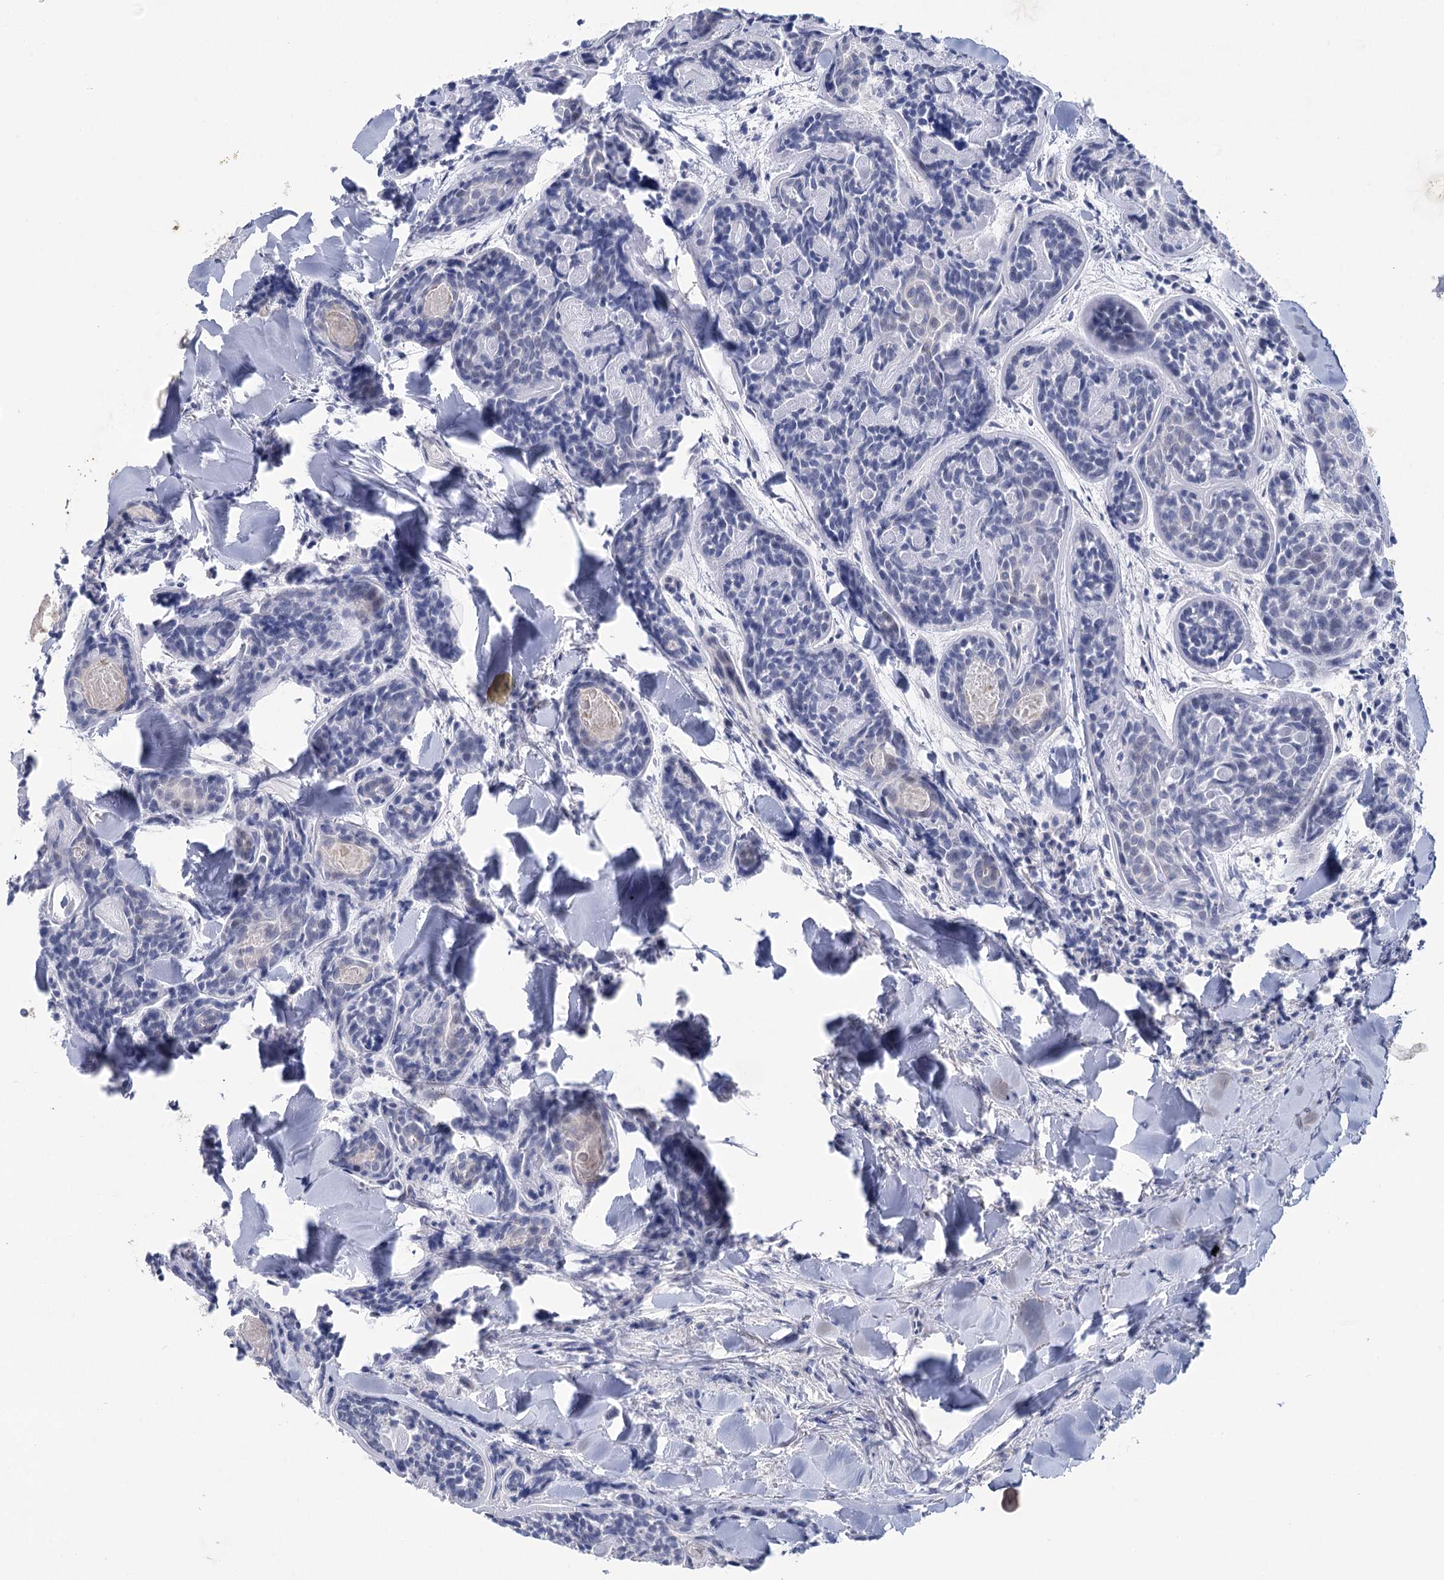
{"staining": {"intensity": "negative", "quantity": "none", "location": "none"}, "tissue": "head and neck cancer", "cell_type": "Tumor cells", "image_type": "cancer", "snomed": [{"axis": "morphology", "description": "Adenocarcinoma, NOS"}, {"axis": "topography", "description": "Salivary gland"}, {"axis": "topography", "description": "Head-Neck"}], "caption": "This is an immunohistochemistry (IHC) histopathology image of head and neck adenocarcinoma. There is no expression in tumor cells.", "gene": "CCDC88A", "patient": {"sex": "female", "age": 63}}